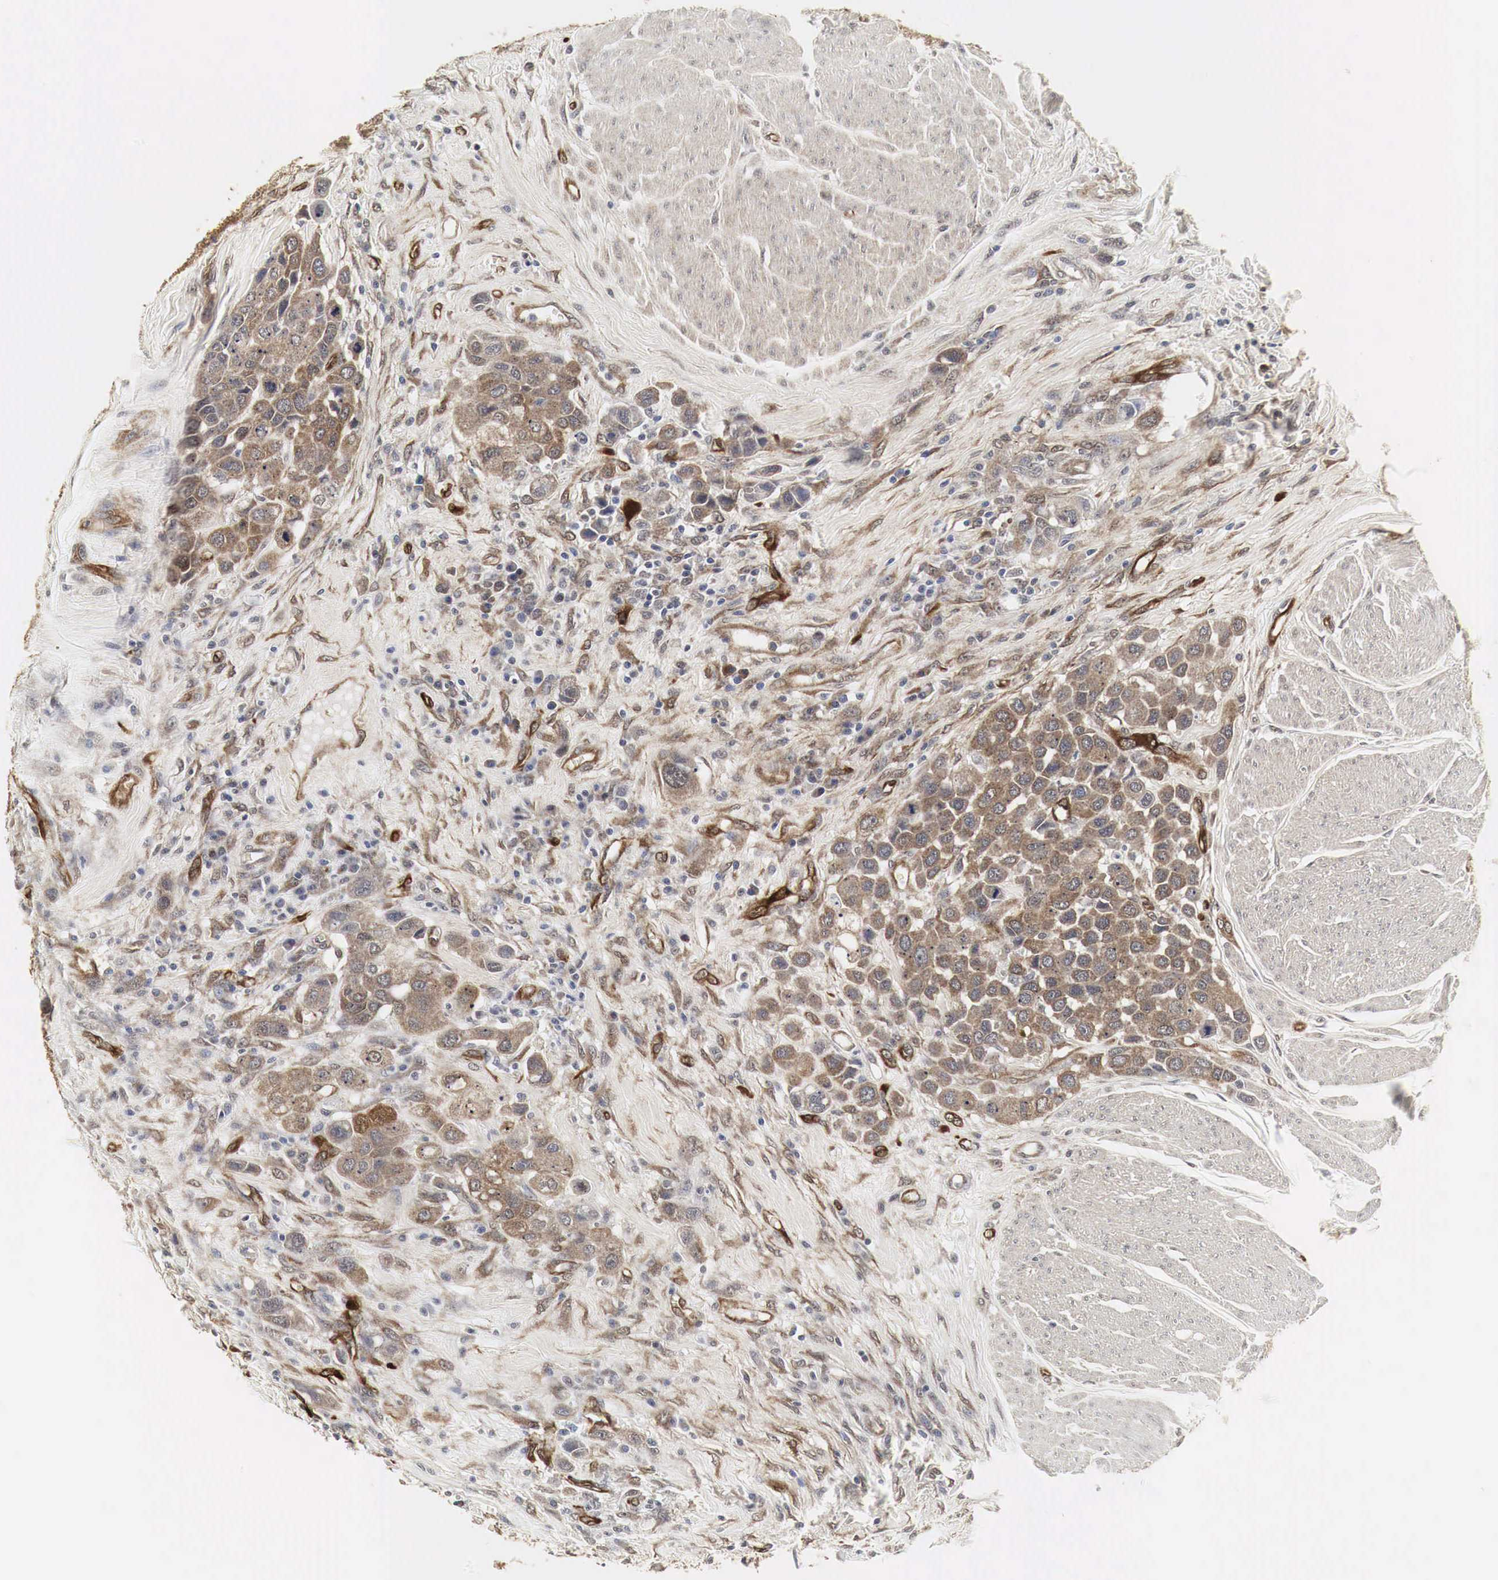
{"staining": {"intensity": "weak", "quantity": "25%-75%", "location": "cytoplasmic/membranous"}, "tissue": "urothelial cancer", "cell_type": "Tumor cells", "image_type": "cancer", "snomed": [{"axis": "morphology", "description": "Urothelial carcinoma, High grade"}, {"axis": "topography", "description": "Urinary bladder"}], "caption": "High-power microscopy captured an IHC photomicrograph of urothelial carcinoma (high-grade), revealing weak cytoplasmic/membranous expression in about 25%-75% of tumor cells.", "gene": "SPIN1", "patient": {"sex": "male", "age": 50}}